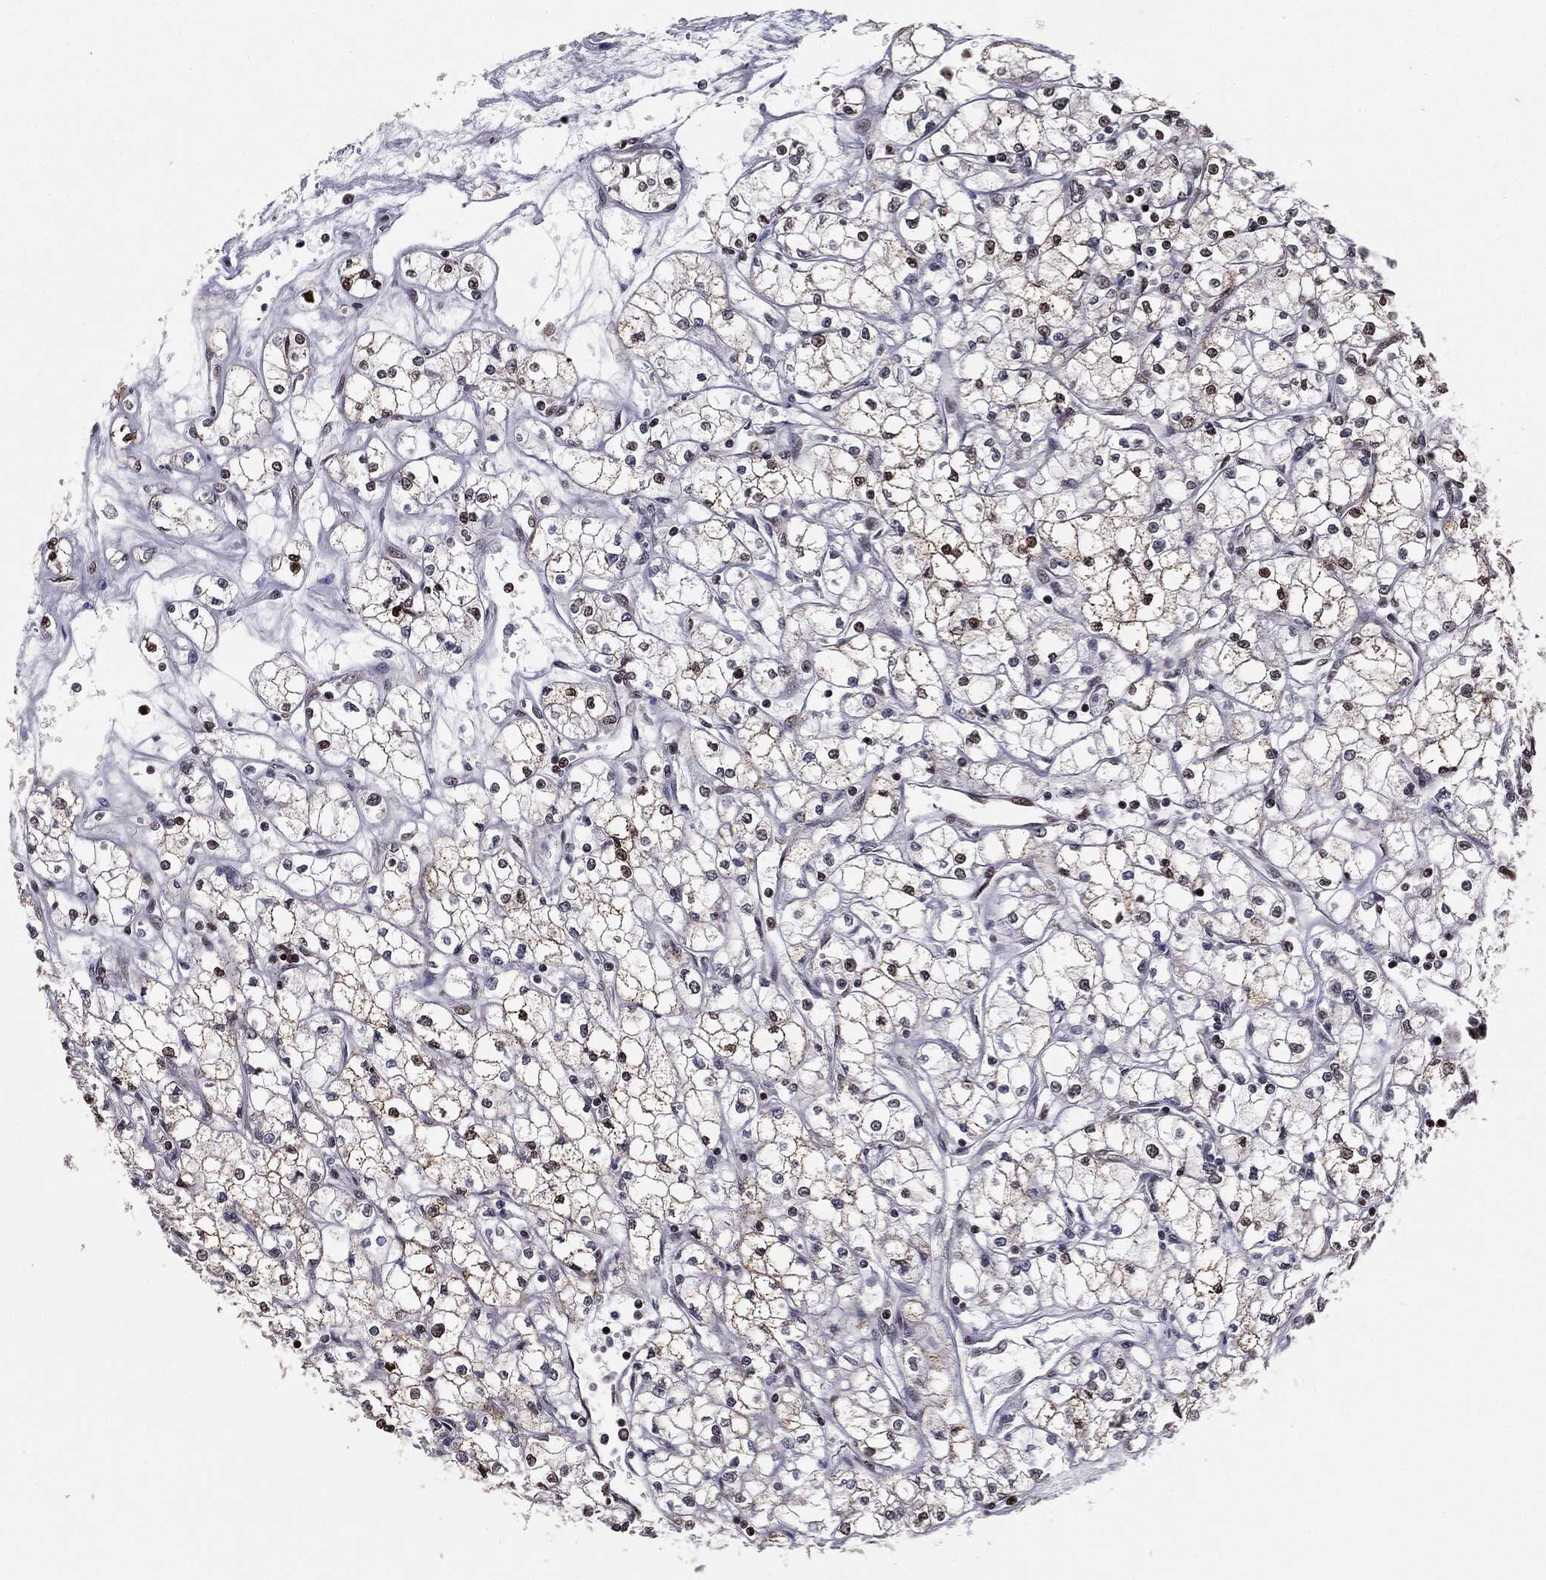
{"staining": {"intensity": "moderate", "quantity": "<25%", "location": "nuclear"}, "tissue": "renal cancer", "cell_type": "Tumor cells", "image_type": "cancer", "snomed": [{"axis": "morphology", "description": "Adenocarcinoma, NOS"}, {"axis": "topography", "description": "Kidney"}], "caption": "Moderate nuclear positivity is seen in approximately <25% of tumor cells in renal cancer.", "gene": "CHCHD2", "patient": {"sex": "male", "age": 67}}